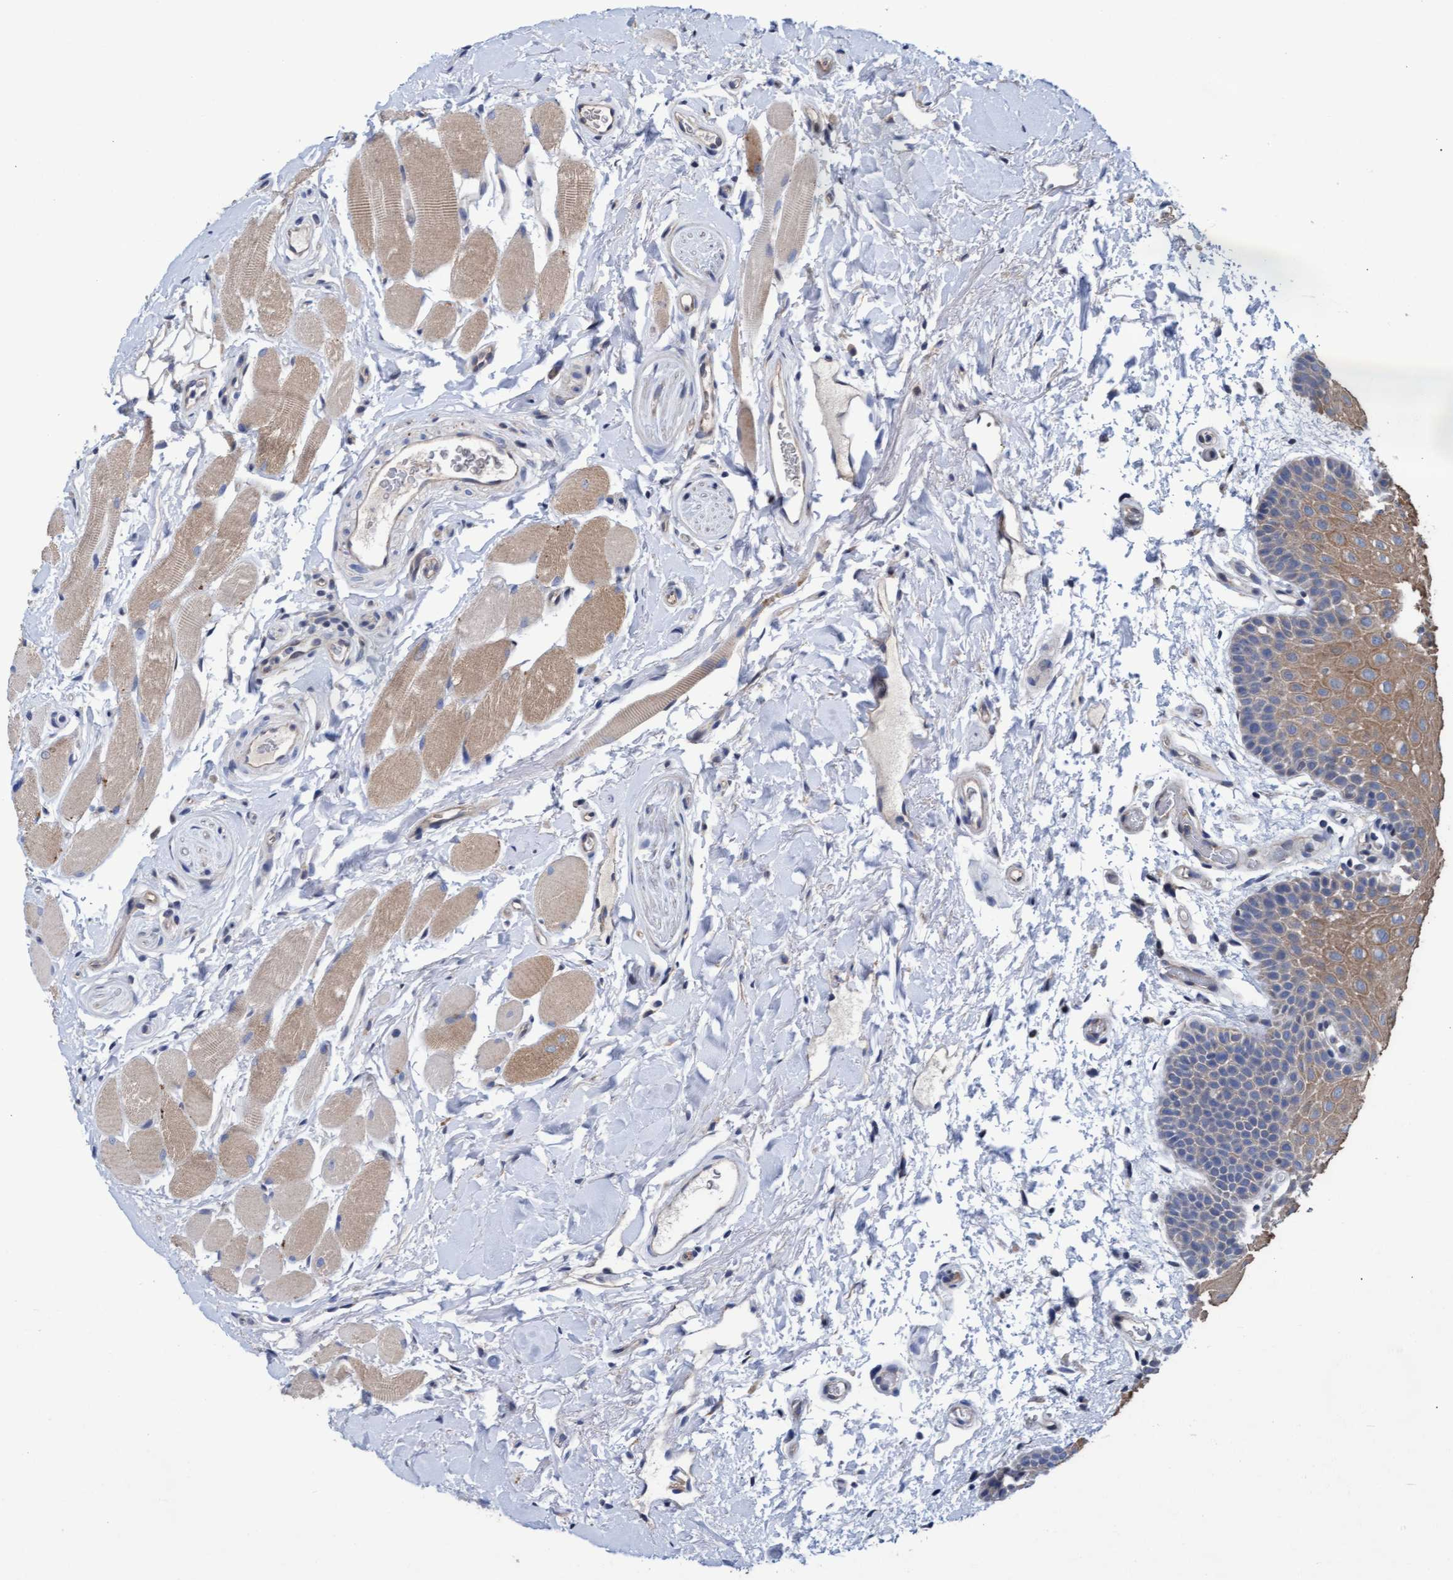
{"staining": {"intensity": "moderate", "quantity": ">75%", "location": "cytoplasmic/membranous"}, "tissue": "oral mucosa", "cell_type": "Squamous epithelial cells", "image_type": "normal", "snomed": [{"axis": "morphology", "description": "Normal tissue, NOS"}, {"axis": "topography", "description": "Oral tissue"}], "caption": "An IHC micrograph of benign tissue is shown. Protein staining in brown shows moderate cytoplasmic/membranous positivity in oral mucosa within squamous epithelial cells. The protein is shown in brown color, while the nuclei are stained blue.", "gene": "MRPL38", "patient": {"sex": "male", "age": 62}}